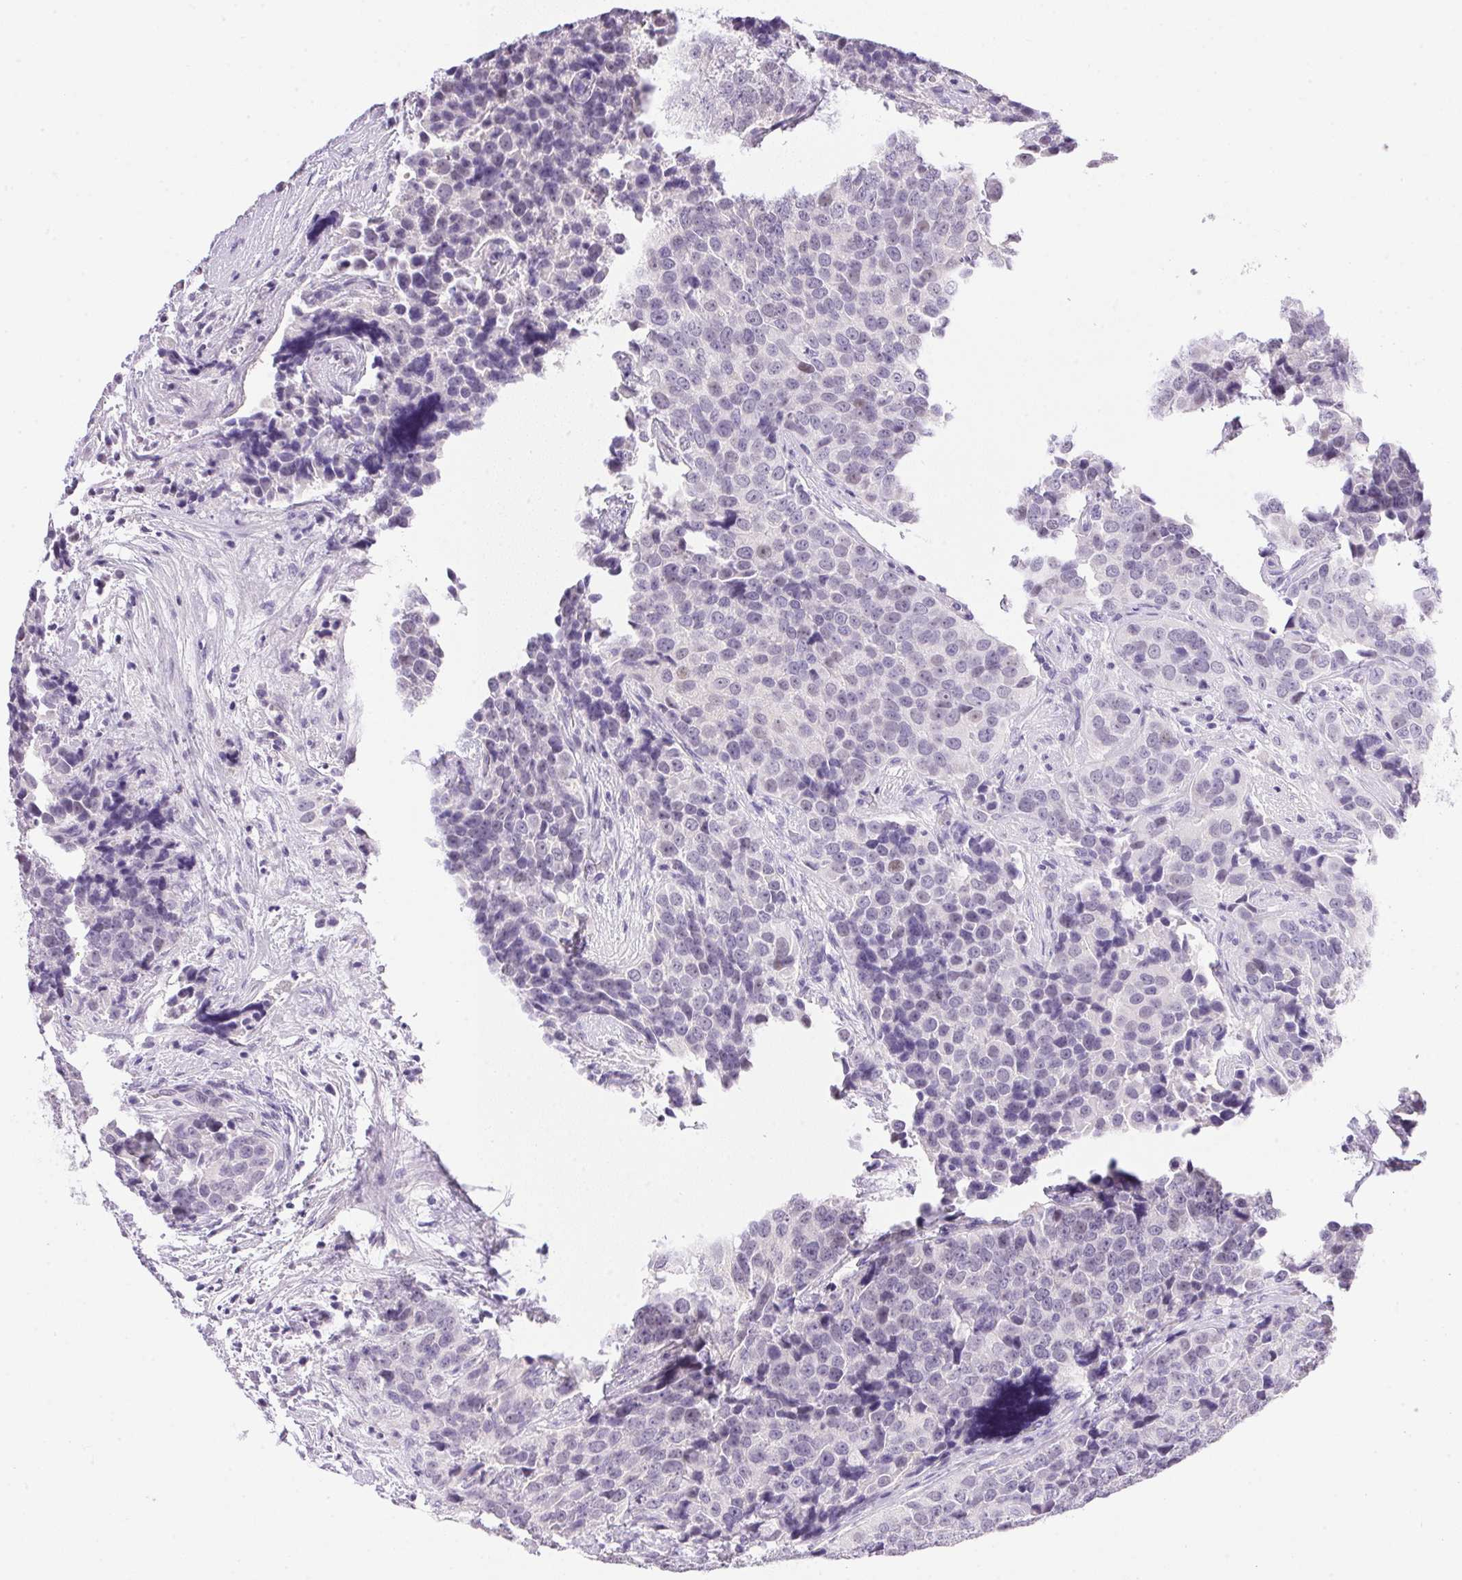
{"staining": {"intensity": "negative", "quantity": "none", "location": "none"}, "tissue": "urothelial cancer", "cell_type": "Tumor cells", "image_type": "cancer", "snomed": [{"axis": "morphology", "description": "Urothelial carcinoma, NOS"}, {"axis": "topography", "description": "Urinary bladder"}], "caption": "This is an immunohistochemistry (IHC) image of urothelial cancer. There is no staining in tumor cells.", "gene": "ATP6V0A4", "patient": {"sex": "male", "age": 52}}